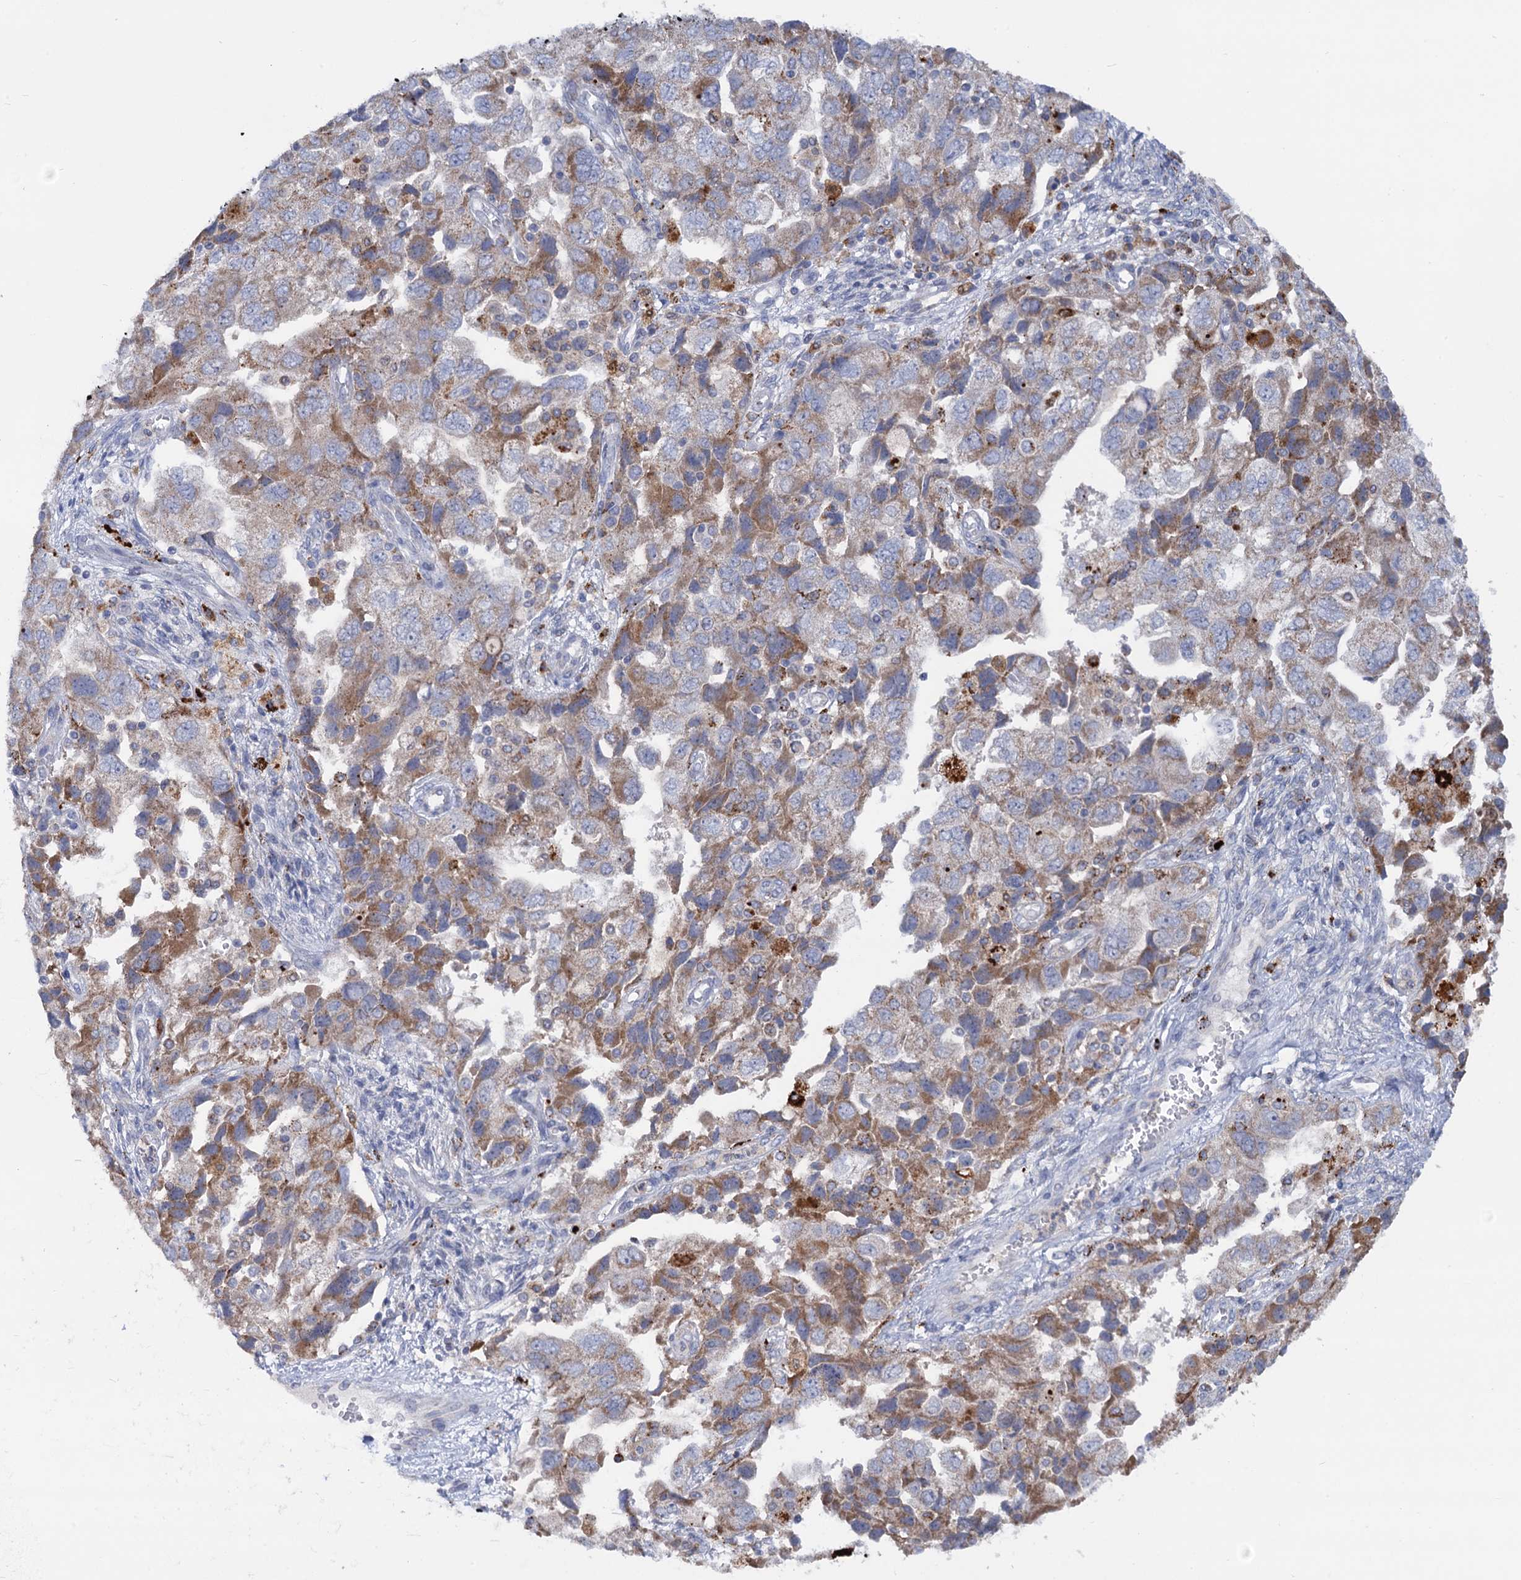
{"staining": {"intensity": "negative", "quantity": "none", "location": "none"}, "tissue": "ovarian cancer", "cell_type": "Tumor cells", "image_type": "cancer", "snomed": [{"axis": "morphology", "description": "Carcinoma, NOS"}, {"axis": "morphology", "description": "Cystadenocarcinoma, serous, NOS"}, {"axis": "topography", "description": "Ovary"}], "caption": "Immunohistochemical staining of human ovarian carcinoma shows no significant expression in tumor cells.", "gene": "ANKS3", "patient": {"sex": "female", "age": 69}}